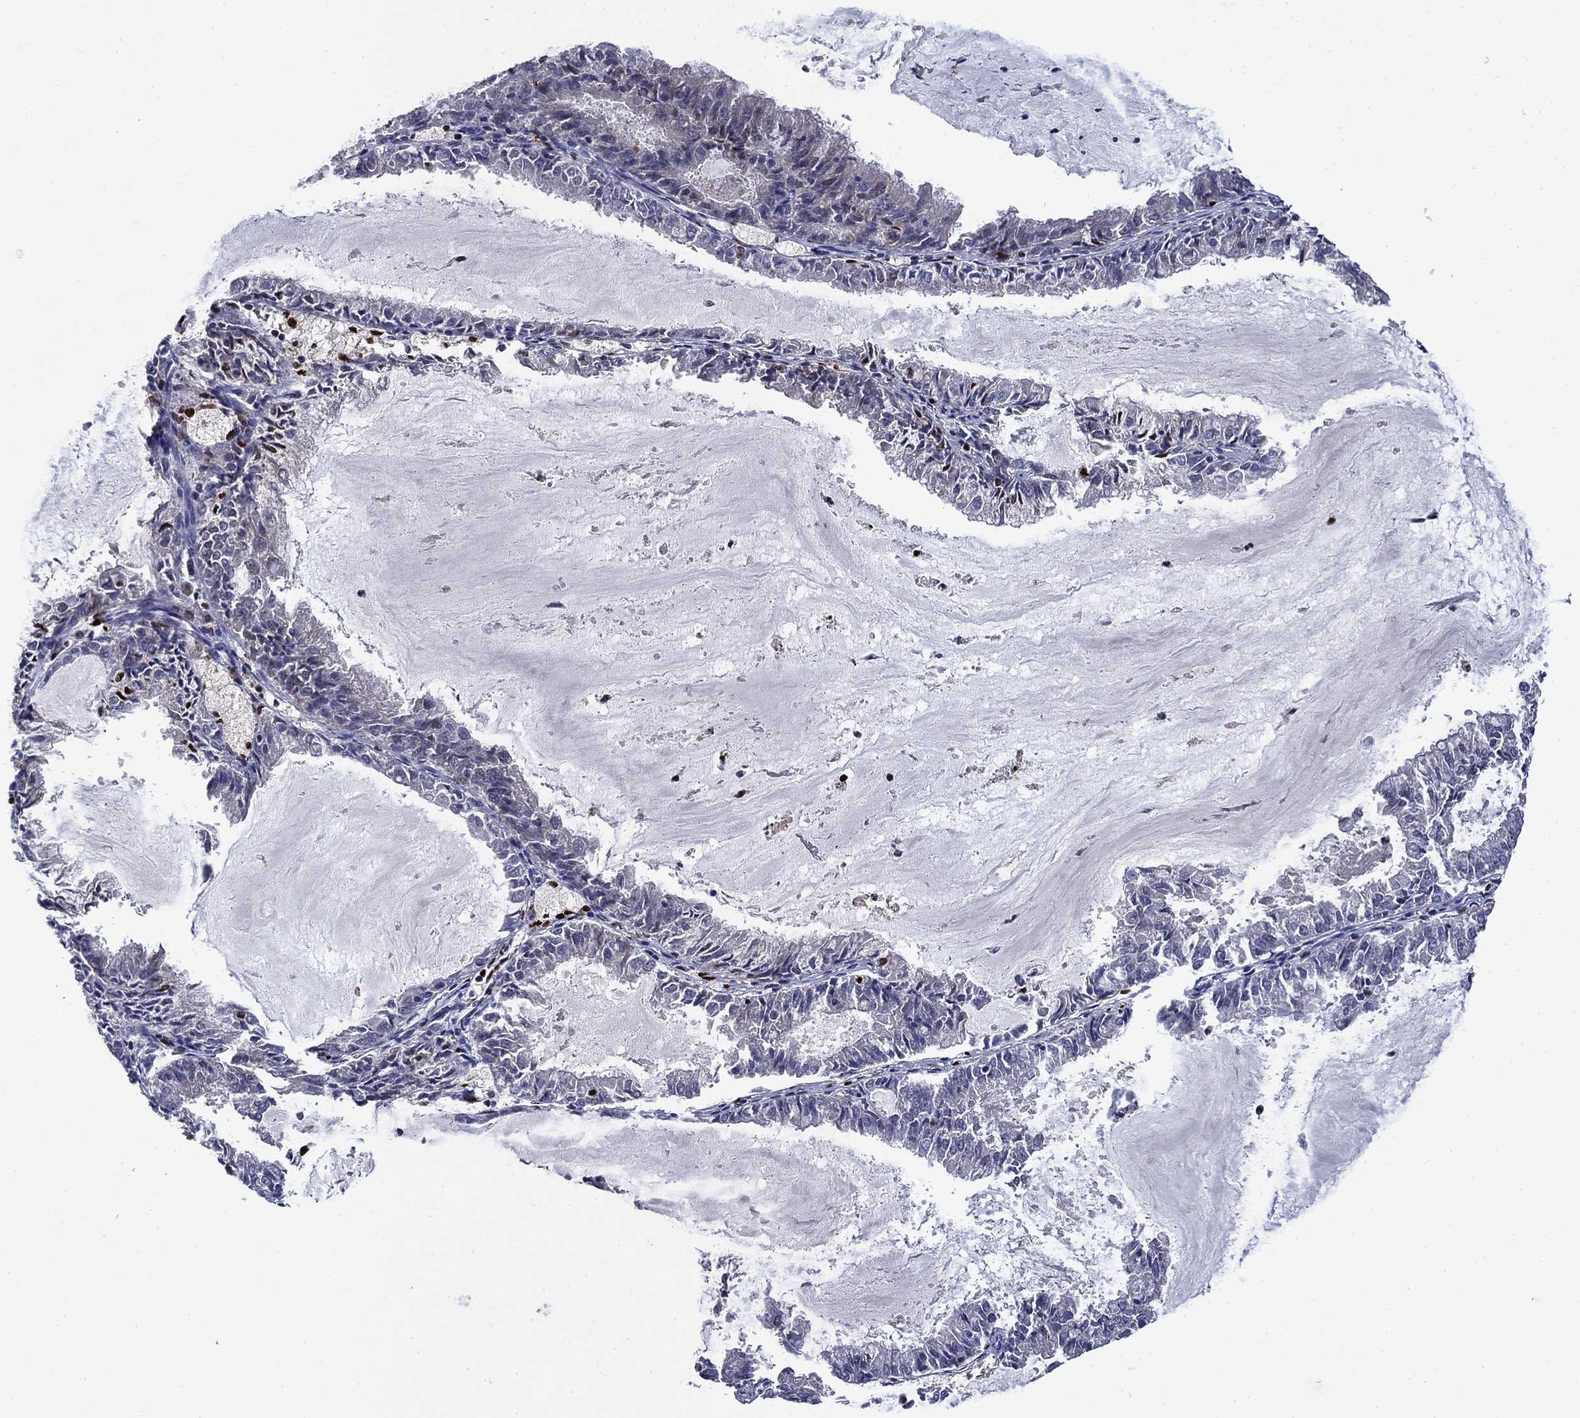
{"staining": {"intensity": "negative", "quantity": "none", "location": "none"}, "tissue": "endometrial cancer", "cell_type": "Tumor cells", "image_type": "cancer", "snomed": [{"axis": "morphology", "description": "Adenocarcinoma, NOS"}, {"axis": "topography", "description": "Endometrium"}], "caption": "An IHC histopathology image of endometrial cancer (adenocarcinoma) is shown. There is no staining in tumor cells of endometrial cancer (adenocarcinoma).", "gene": "STAB2", "patient": {"sex": "female", "age": 57}}